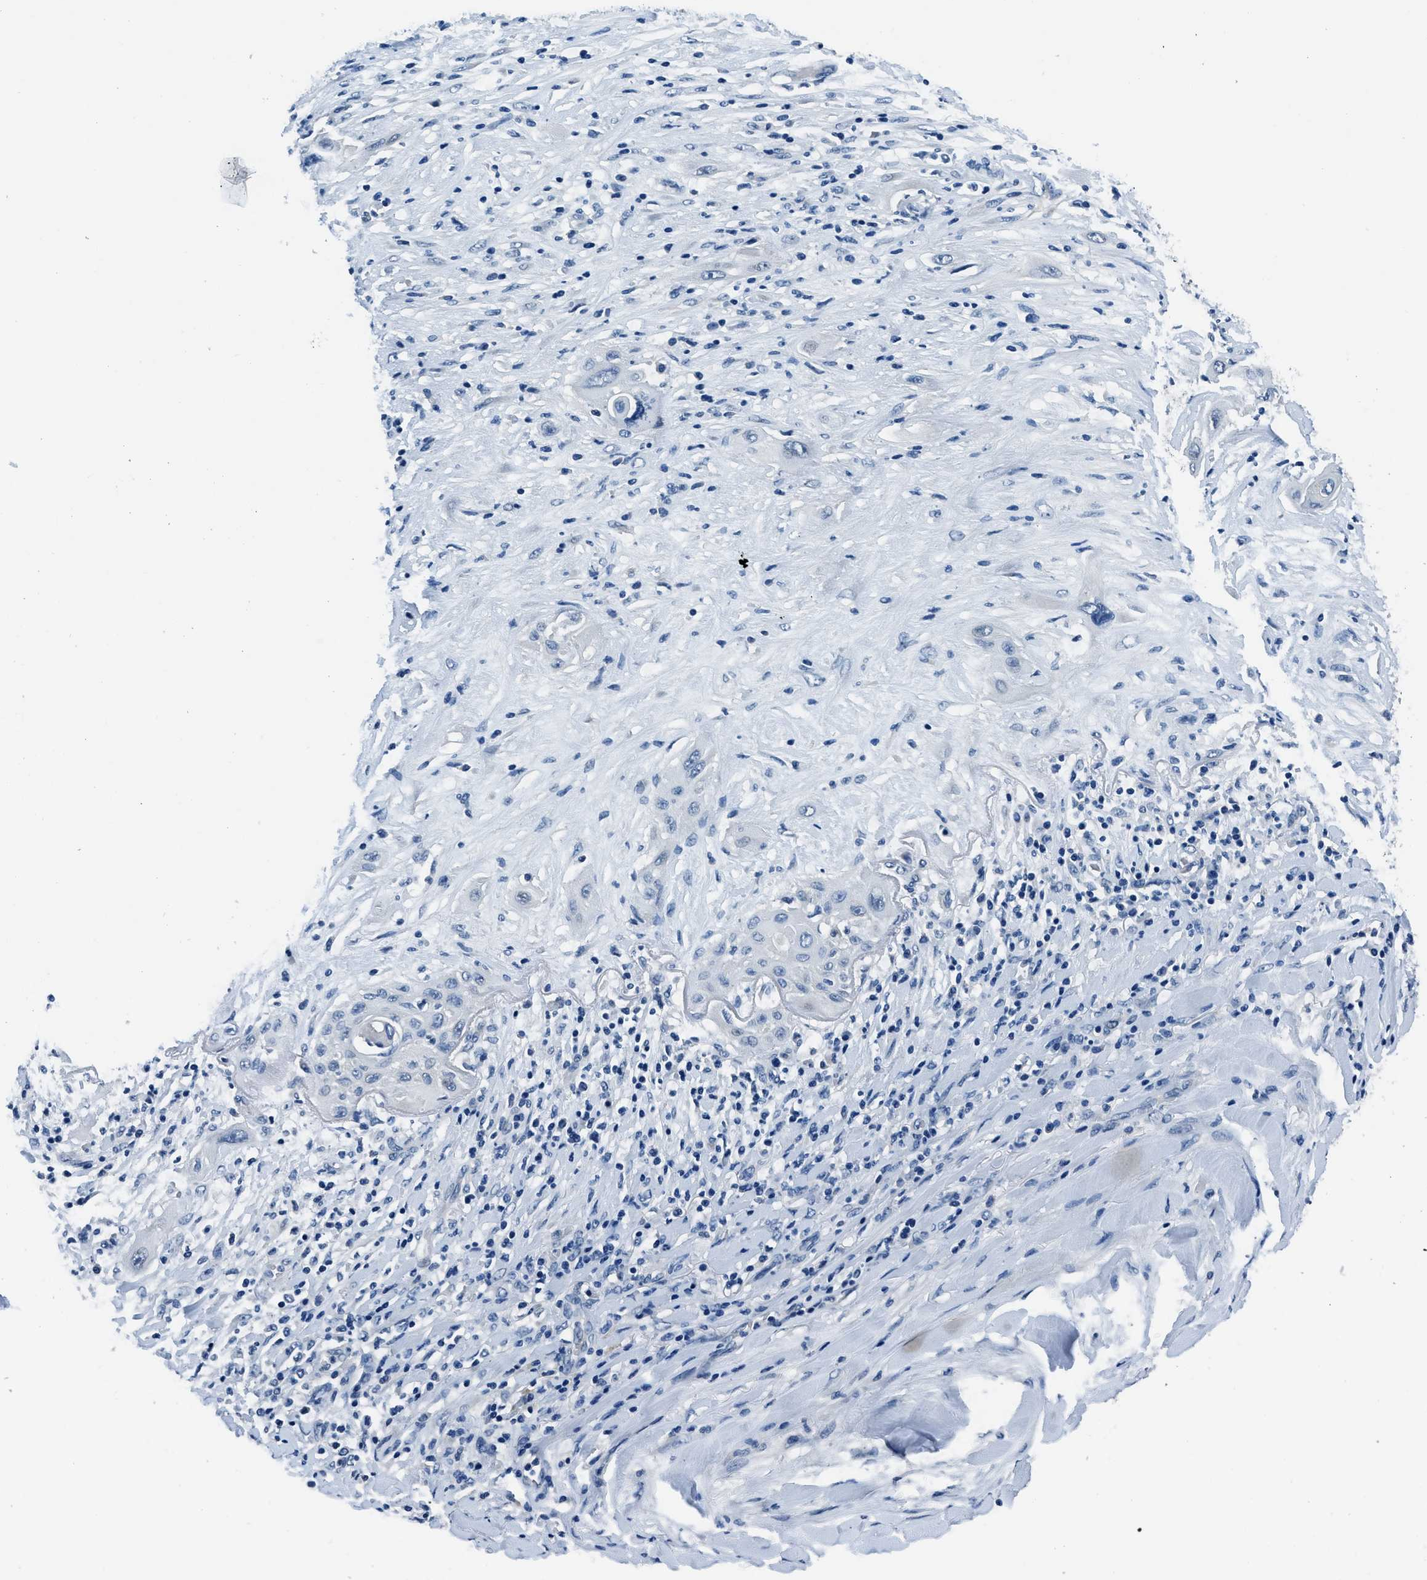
{"staining": {"intensity": "negative", "quantity": "none", "location": "none"}, "tissue": "lung cancer", "cell_type": "Tumor cells", "image_type": "cancer", "snomed": [{"axis": "morphology", "description": "Squamous cell carcinoma, NOS"}, {"axis": "topography", "description": "Lung"}], "caption": "The micrograph reveals no significant staining in tumor cells of lung cancer (squamous cell carcinoma). (IHC, brightfield microscopy, high magnification).", "gene": "GJA3", "patient": {"sex": "female", "age": 47}}